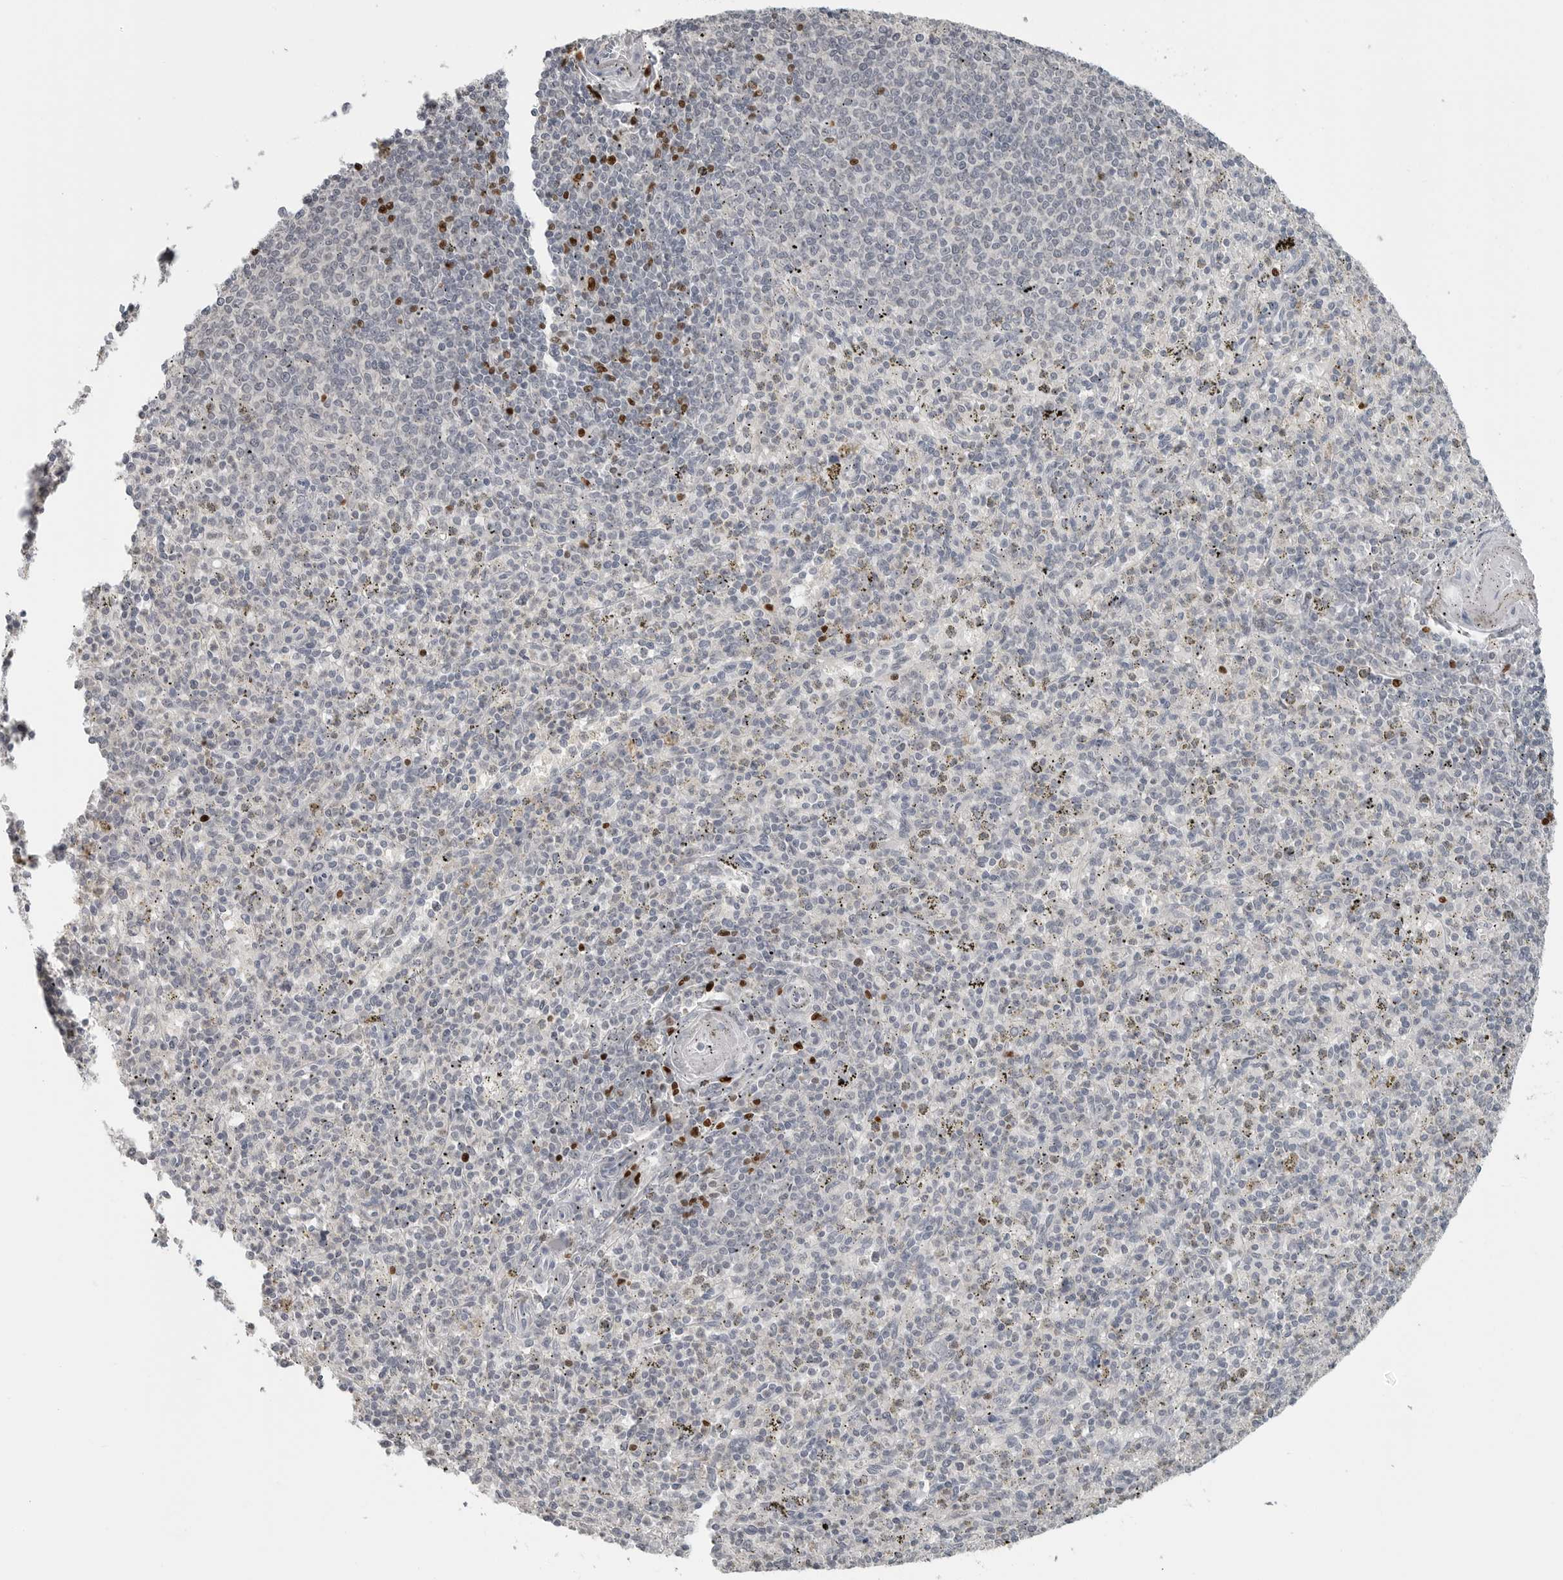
{"staining": {"intensity": "negative", "quantity": "none", "location": "none"}, "tissue": "spleen", "cell_type": "Cells in red pulp", "image_type": "normal", "snomed": [{"axis": "morphology", "description": "Normal tissue, NOS"}, {"axis": "topography", "description": "Spleen"}], "caption": "Cells in red pulp show no significant protein staining in normal spleen. (Immunohistochemistry (ihc), brightfield microscopy, high magnification).", "gene": "FOXP3", "patient": {"sex": "male", "age": 72}}